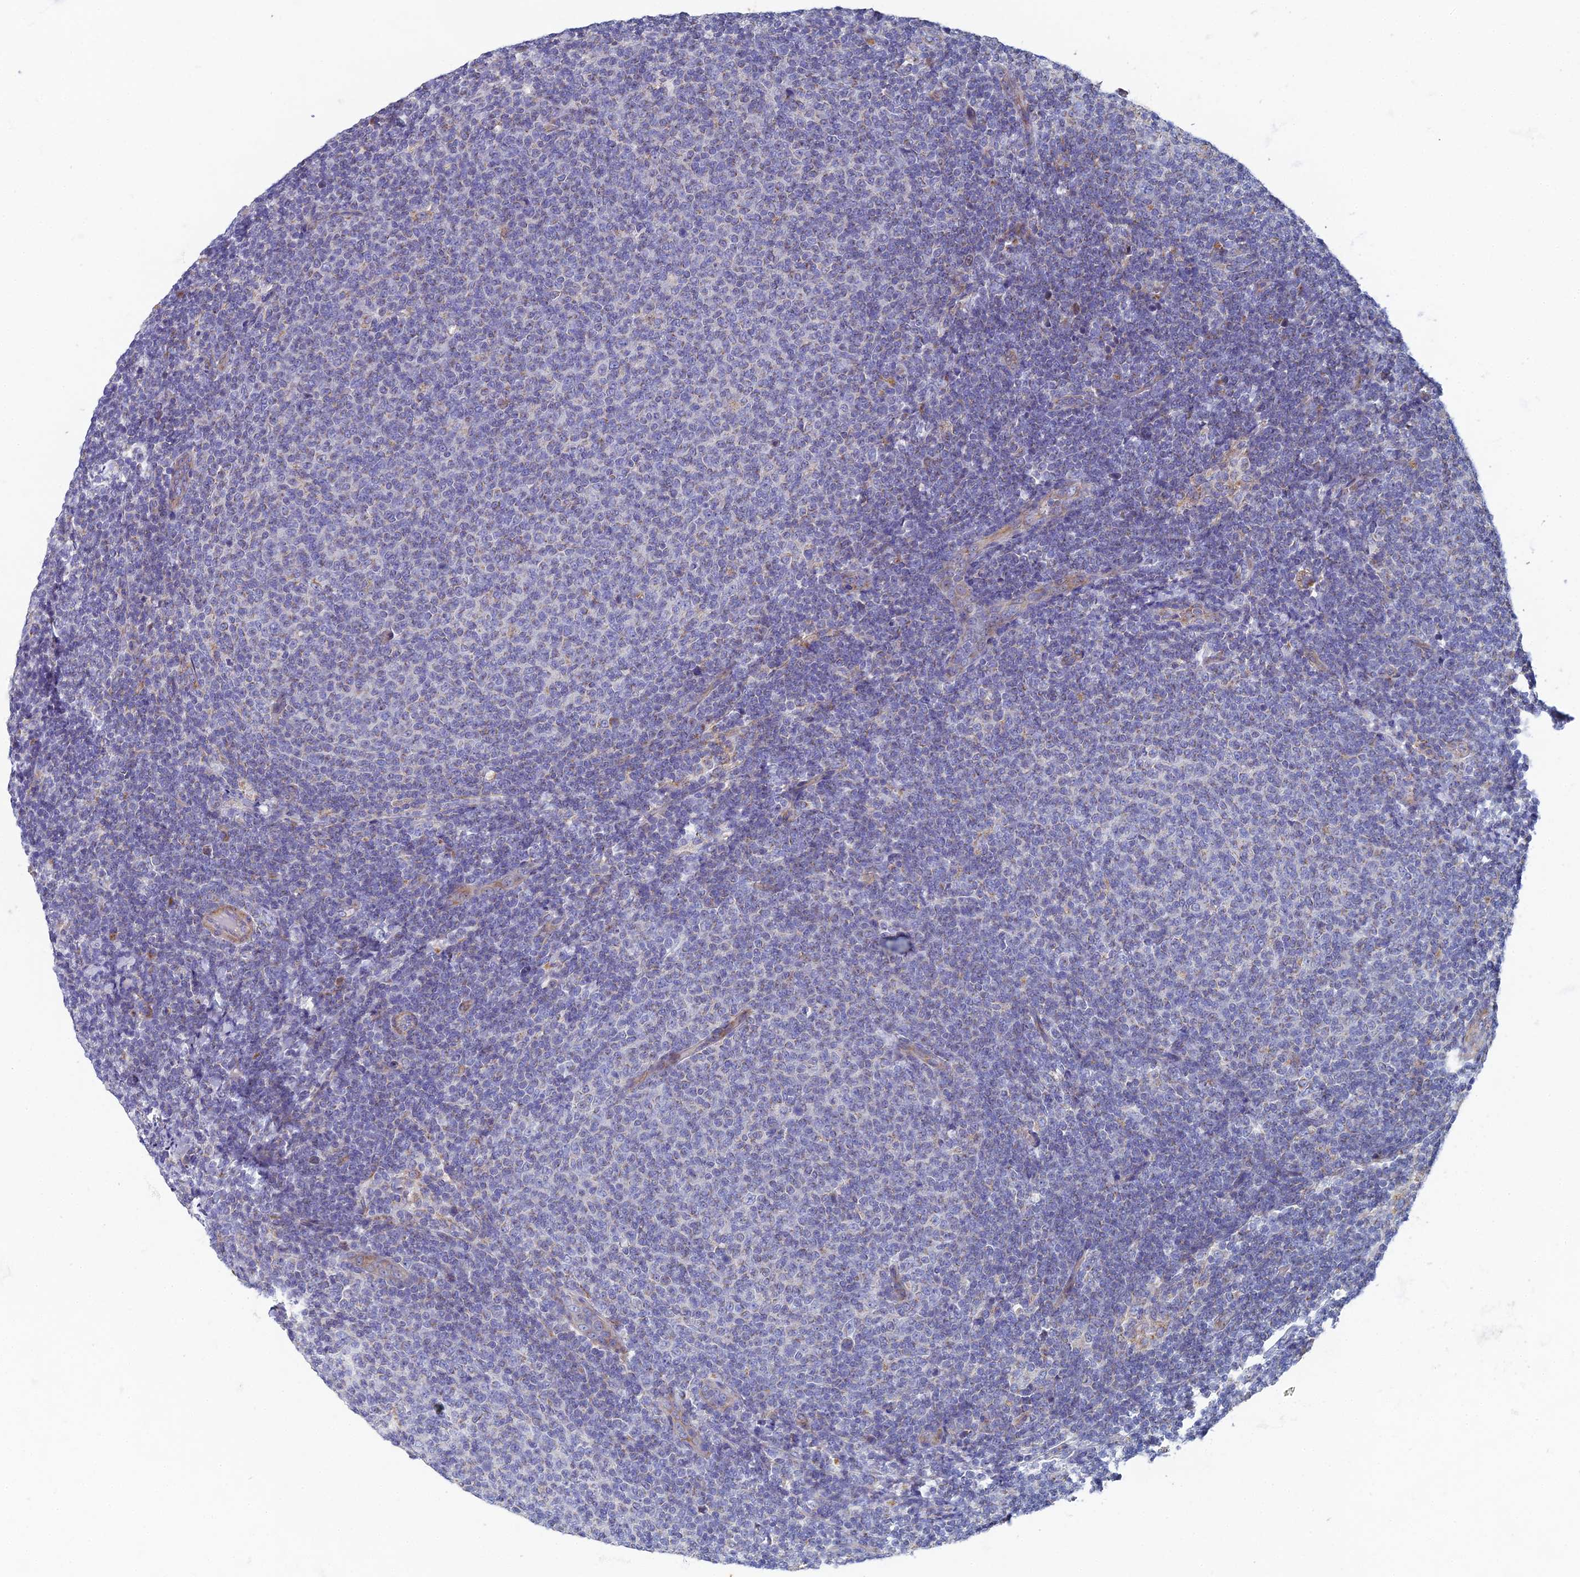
{"staining": {"intensity": "negative", "quantity": "none", "location": "none"}, "tissue": "lymphoma", "cell_type": "Tumor cells", "image_type": "cancer", "snomed": [{"axis": "morphology", "description": "Malignant lymphoma, non-Hodgkin's type, Low grade"}, {"axis": "topography", "description": "Lymph node"}], "caption": "An immunohistochemistry histopathology image of lymphoma is shown. There is no staining in tumor cells of lymphoma.", "gene": "RNASEK", "patient": {"sex": "male", "age": 66}}